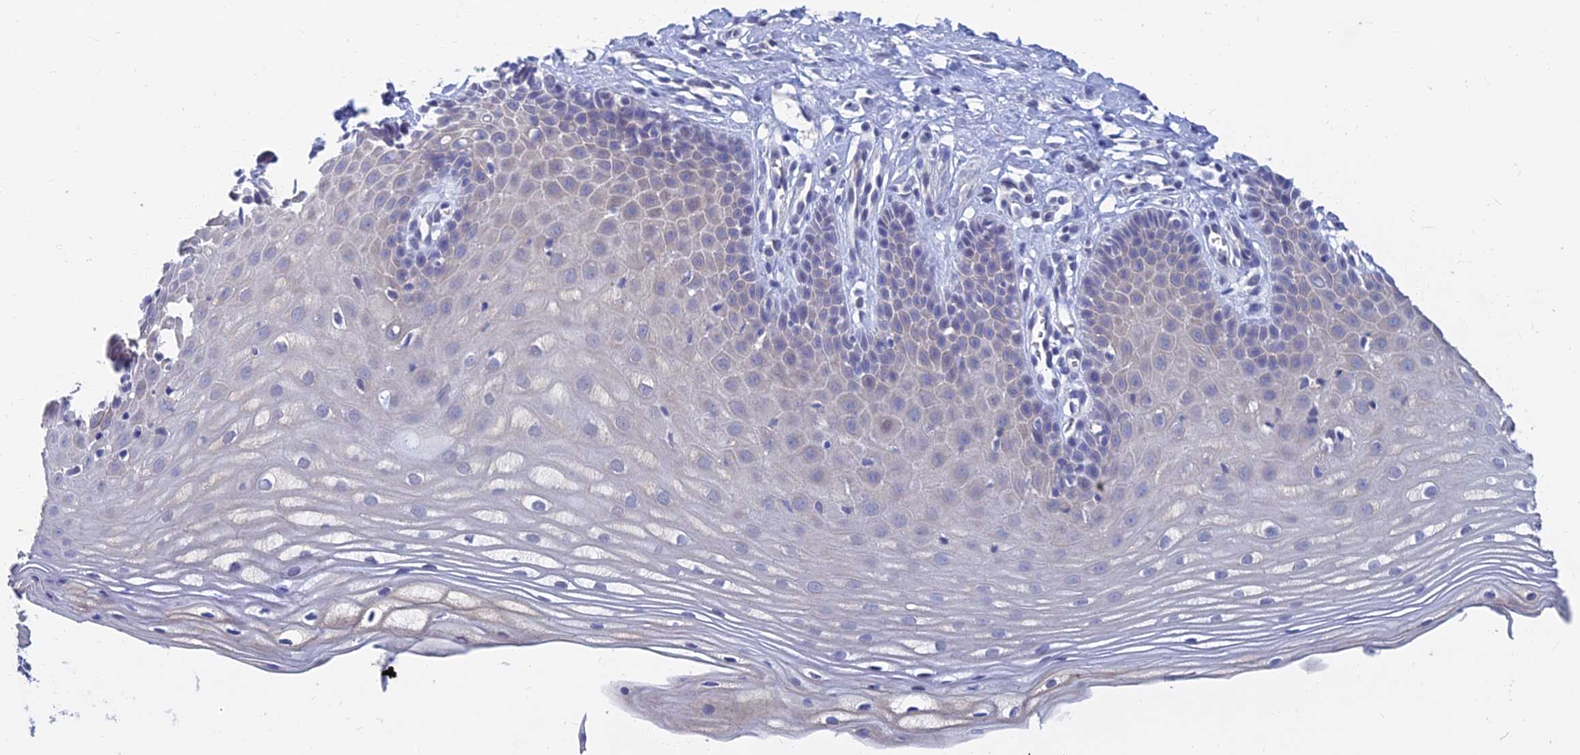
{"staining": {"intensity": "negative", "quantity": "none", "location": "none"}, "tissue": "cervix", "cell_type": "Squamous epithelial cells", "image_type": "normal", "snomed": [{"axis": "morphology", "description": "Normal tissue, NOS"}, {"axis": "topography", "description": "Cervix"}], "caption": "Immunohistochemistry photomicrograph of benign cervix: human cervix stained with DAB exhibits no significant protein expression in squamous epithelial cells. Brightfield microscopy of immunohistochemistry (IHC) stained with DAB (brown) and hematoxylin (blue), captured at high magnification.", "gene": "B3GALT4", "patient": {"sex": "female", "age": 36}}